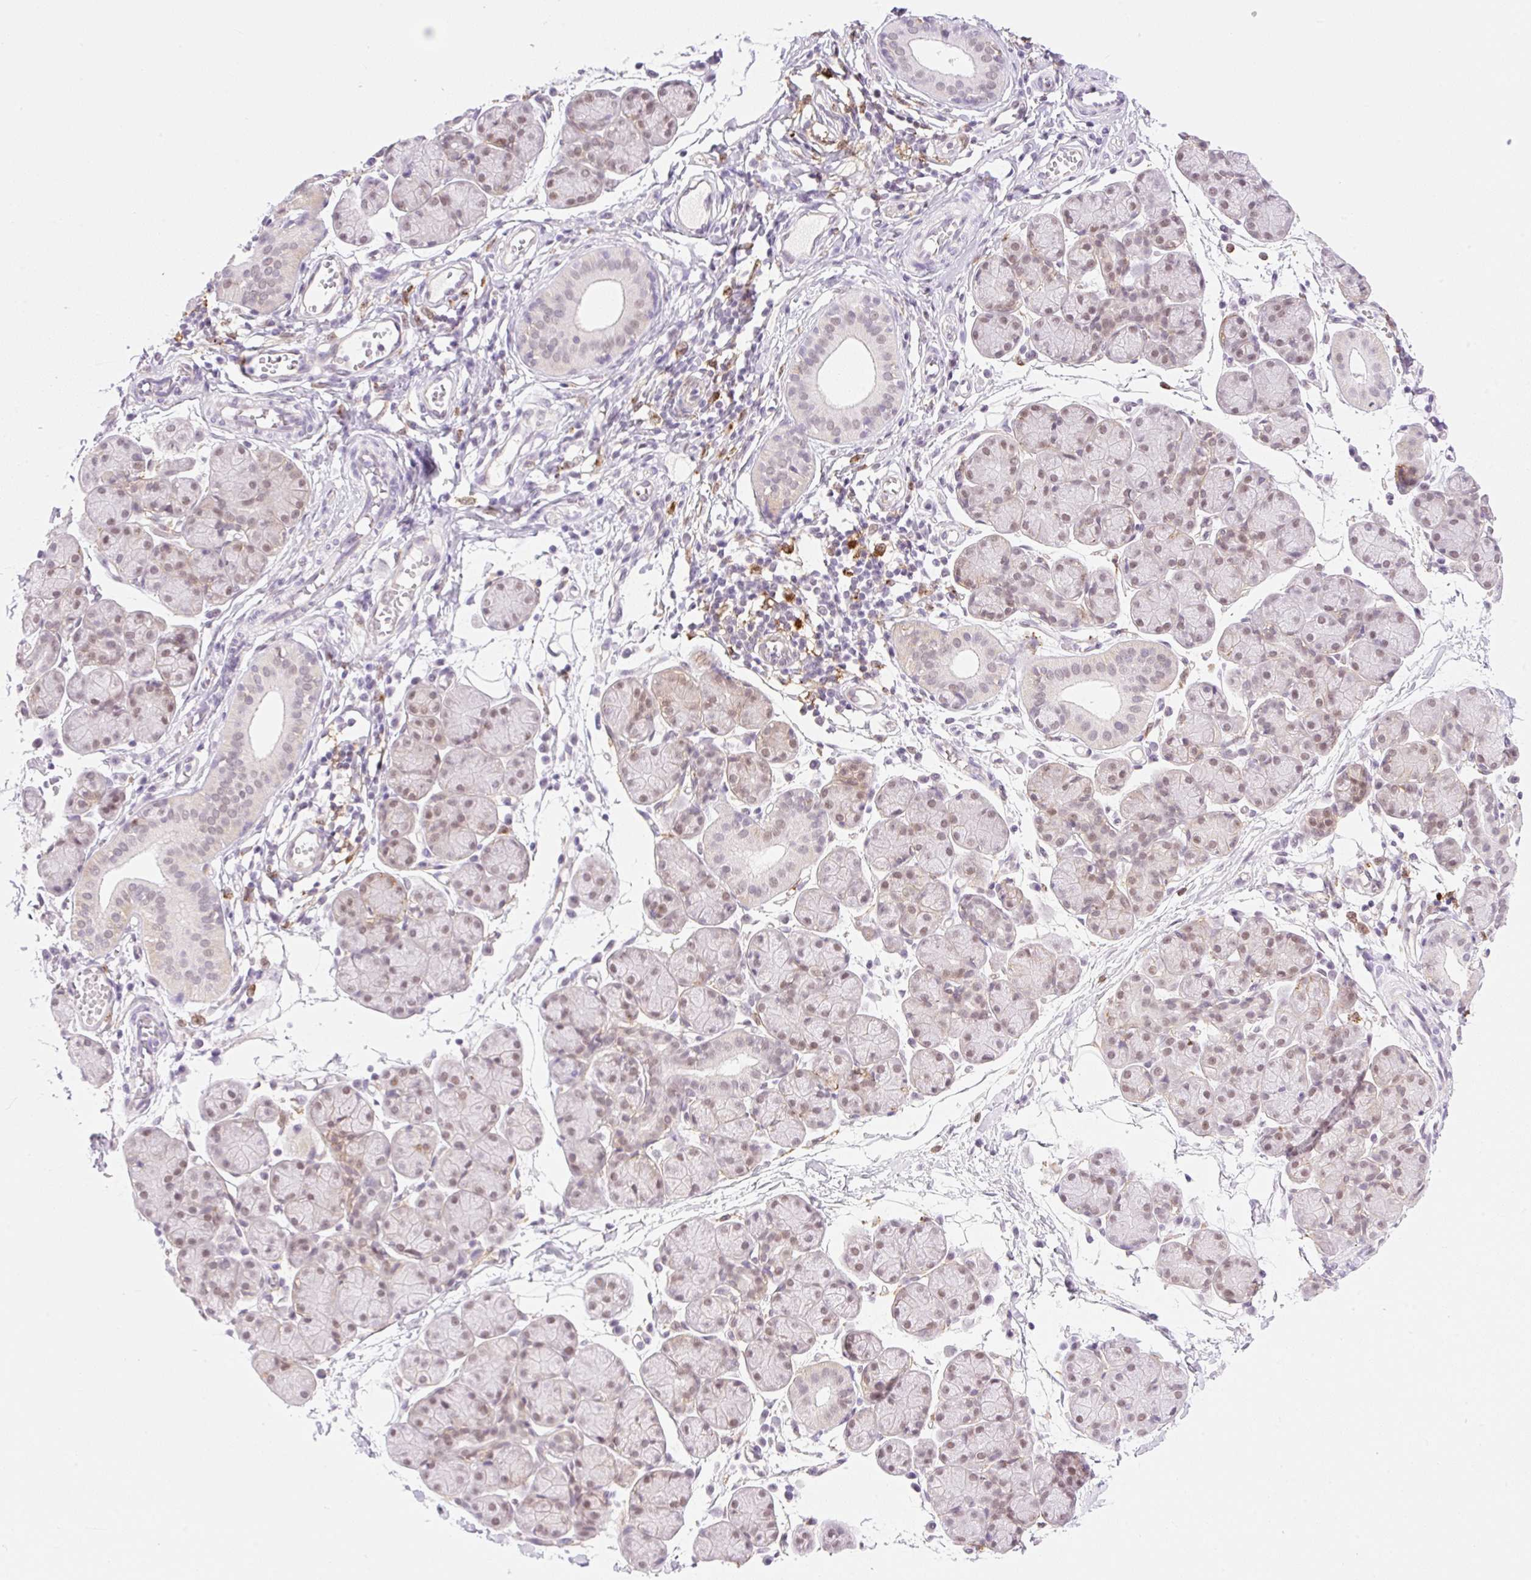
{"staining": {"intensity": "moderate", "quantity": "25%-75%", "location": "nuclear"}, "tissue": "salivary gland", "cell_type": "Glandular cells", "image_type": "normal", "snomed": [{"axis": "morphology", "description": "Normal tissue, NOS"}, {"axis": "morphology", "description": "Inflammation, NOS"}, {"axis": "topography", "description": "Lymph node"}, {"axis": "topography", "description": "Salivary gland"}], "caption": "Salivary gland stained with DAB immunohistochemistry (IHC) displays medium levels of moderate nuclear expression in approximately 25%-75% of glandular cells.", "gene": "PALM3", "patient": {"sex": "male", "age": 3}}